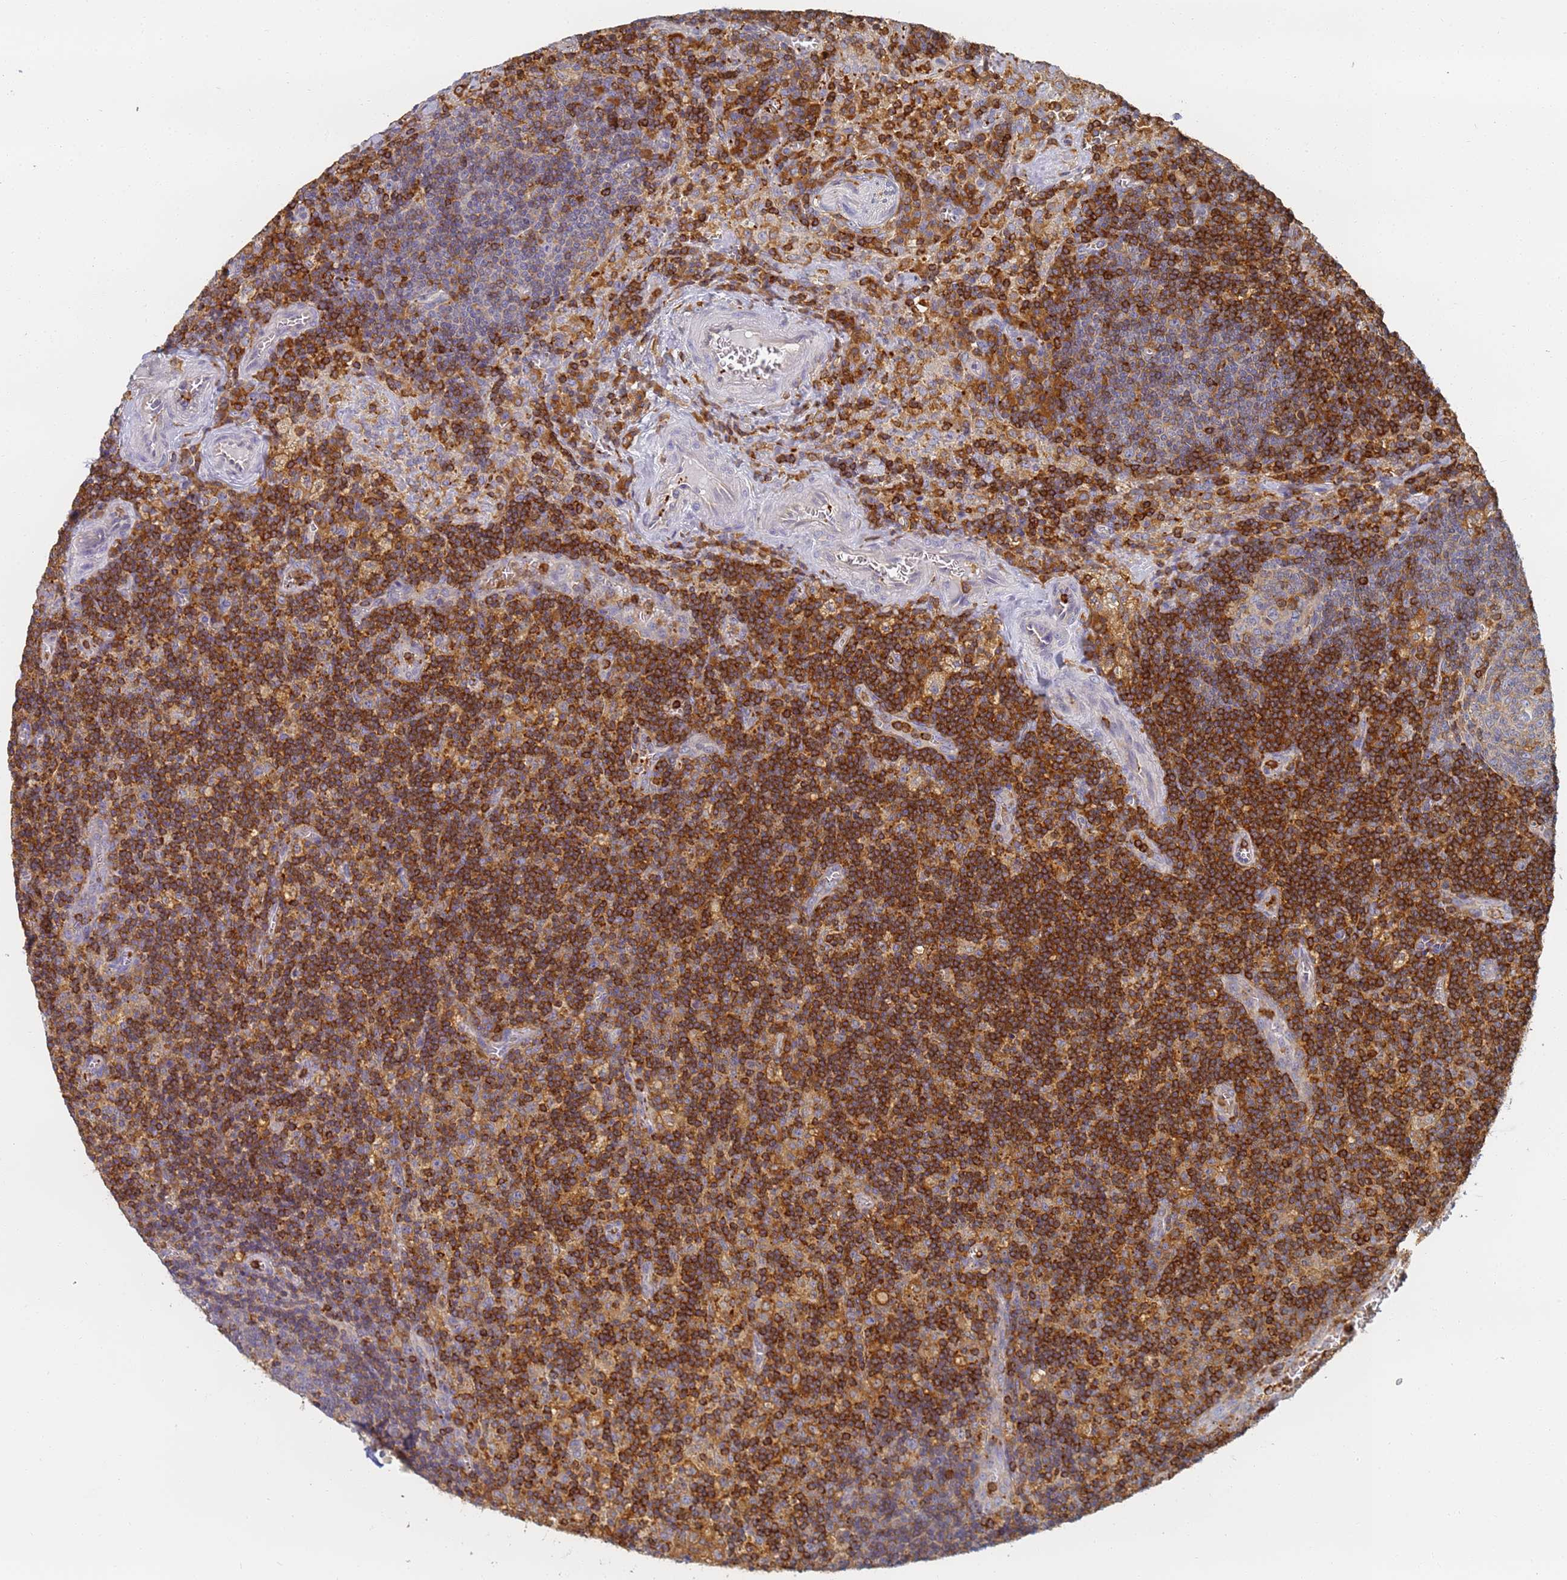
{"staining": {"intensity": "moderate", "quantity": "<25%", "location": "cytoplasmic/membranous"}, "tissue": "lymph node", "cell_type": "Germinal center cells", "image_type": "normal", "snomed": [{"axis": "morphology", "description": "Normal tissue, NOS"}, {"axis": "topography", "description": "Lymph node"}], "caption": "An IHC micrograph of unremarkable tissue is shown. Protein staining in brown highlights moderate cytoplasmic/membranous positivity in lymph node within germinal center cells.", "gene": "BIN2", "patient": {"sex": "male", "age": 58}}